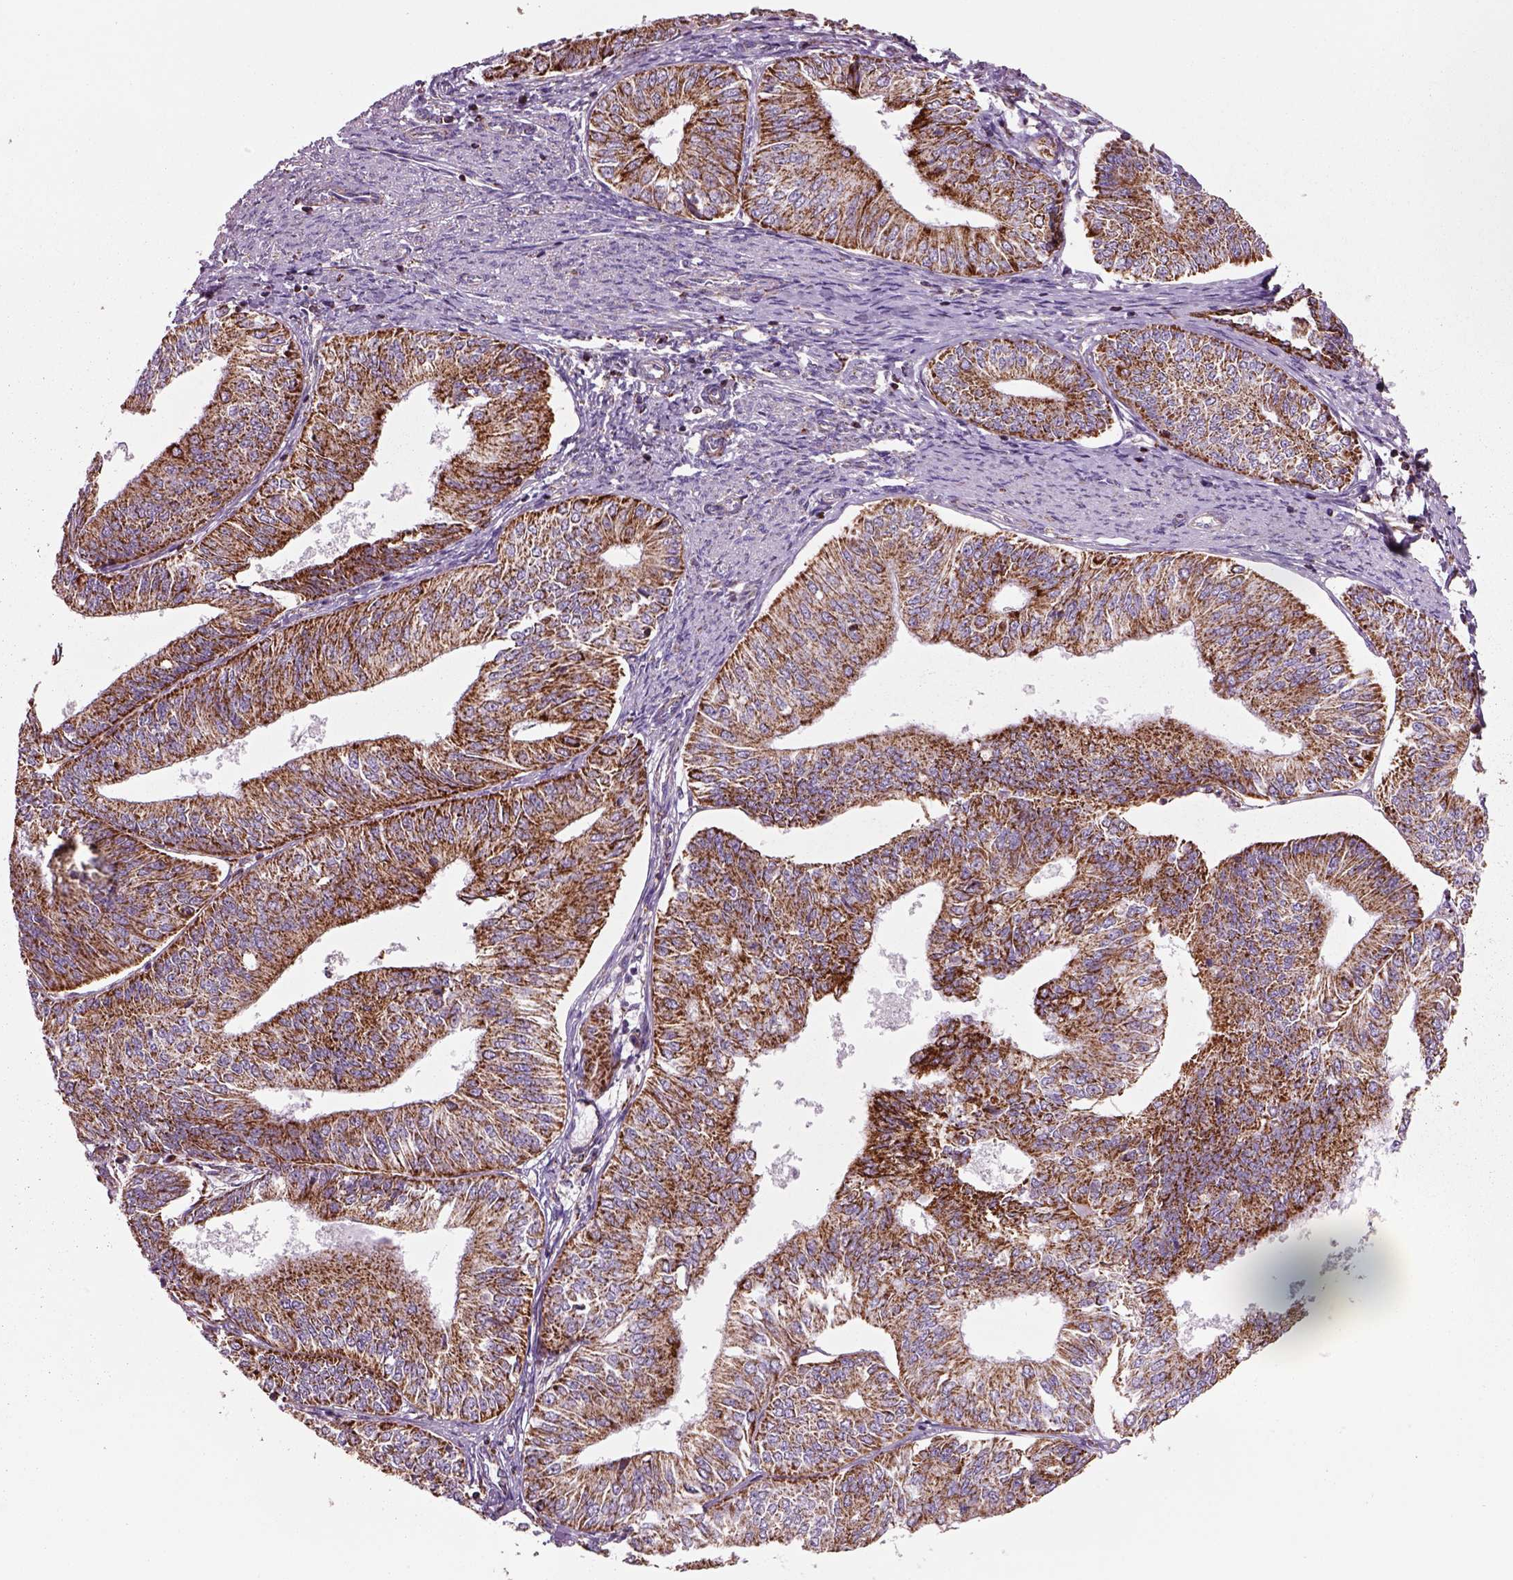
{"staining": {"intensity": "strong", "quantity": ">75%", "location": "cytoplasmic/membranous"}, "tissue": "endometrial cancer", "cell_type": "Tumor cells", "image_type": "cancer", "snomed": [{"axis": "morphology", "description": "Adenocarcinoma, NOS"}, {"axis": "topography", "description": "Endometrium"}], "caption": "Immunohistochemistry (DAB) staining of human endometrial cancer reveals strong cytoplasmic/membranous protein positivity in approximately >75% of tumor cells. The staining was performed using DAB (3,3'-diaminobenzidine) to visualize the protein expression in brown, while the nuclei were stained in blue with hematoxylin (Magnification: 20x).", "gene": "SLC25A24", "patient": {"sex": "female", "age": 58}}